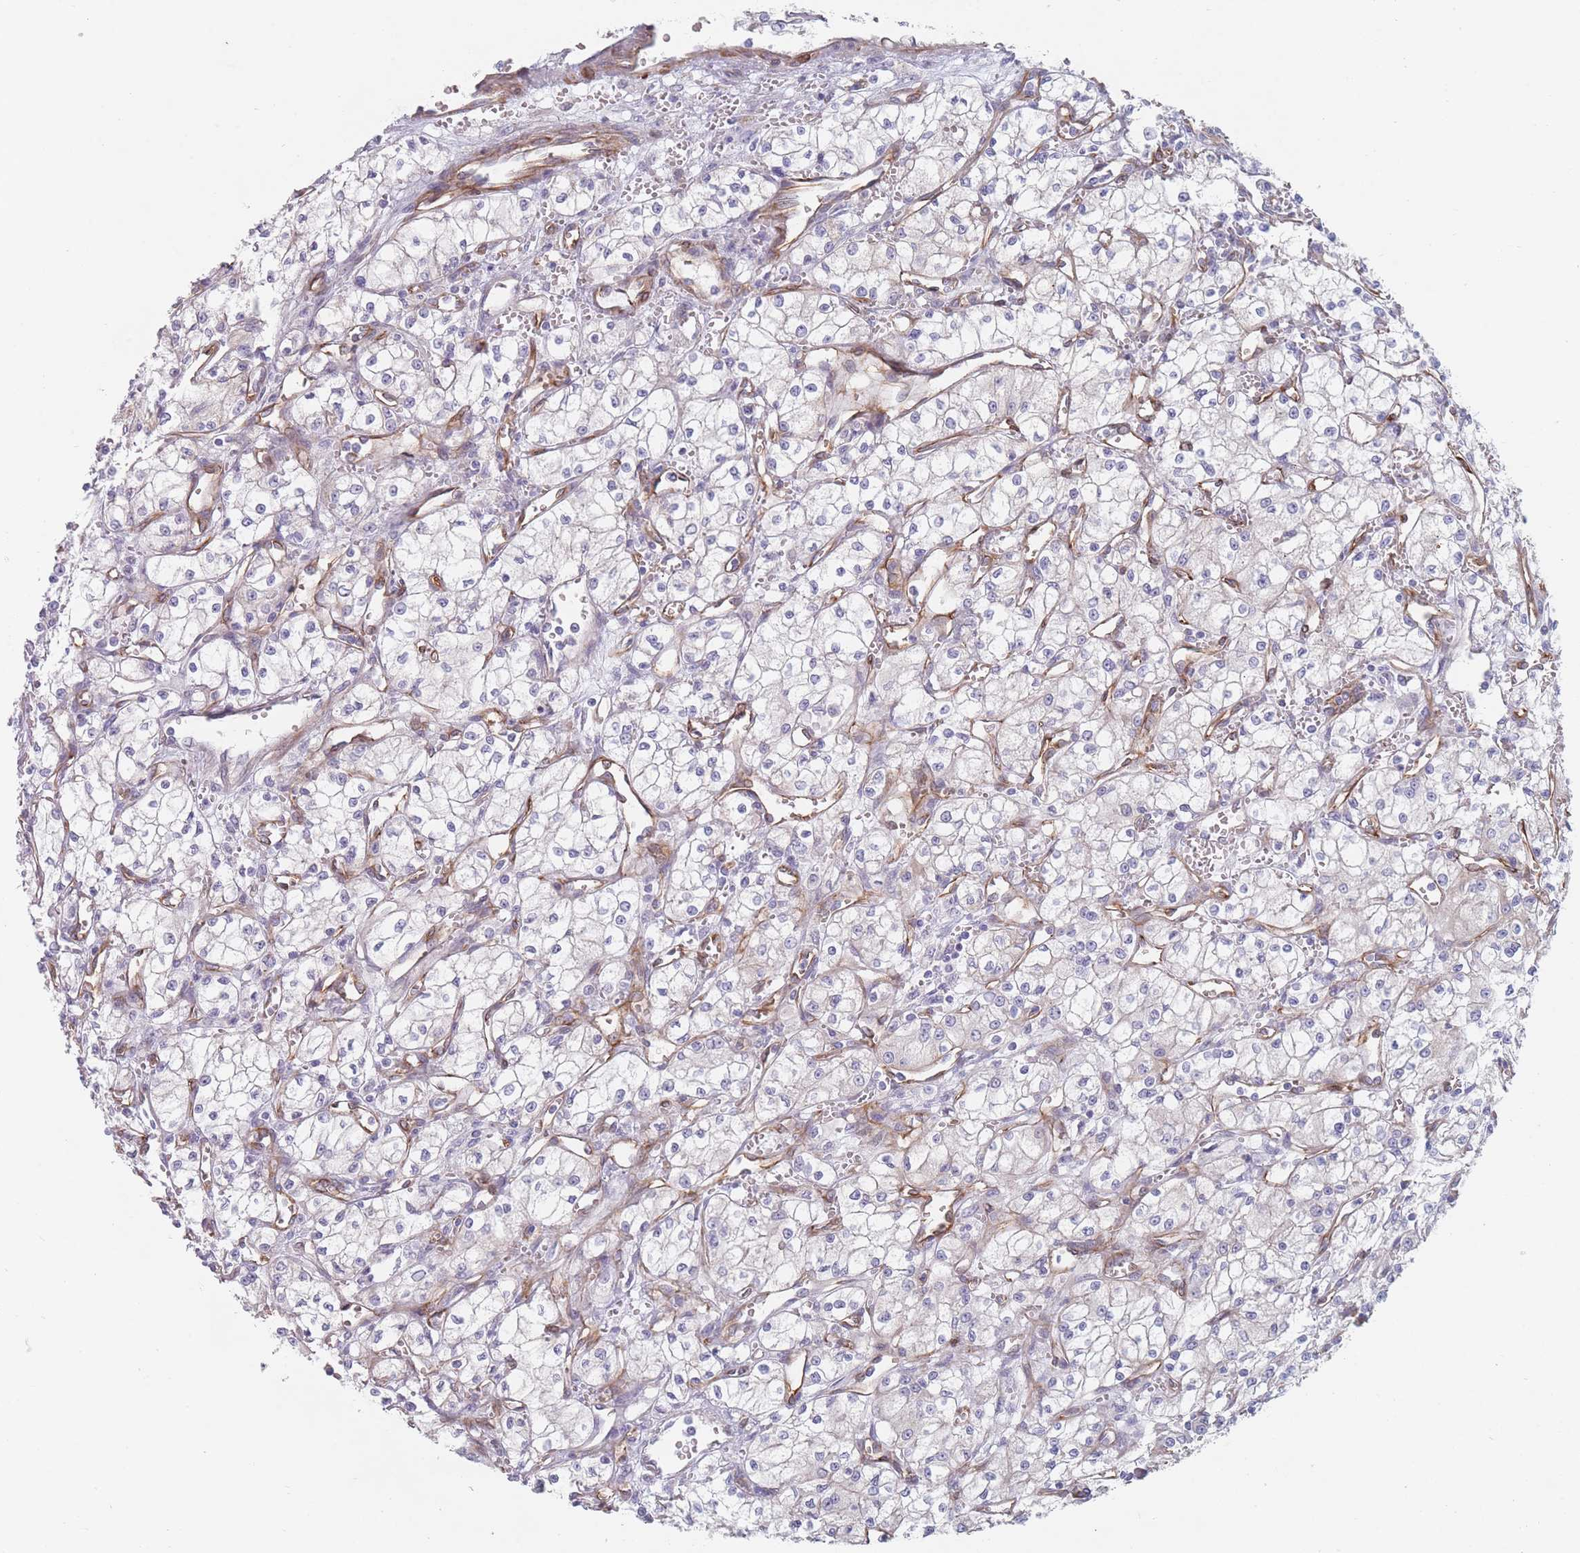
{"staining": {"intensity": "negative", "quantity": "none", "location": "none"}, "tissue": "renal cancer", "cell_type": "Tumor cells", "image_type": "cancer", "snomed": [{"axis": "morphology", "description": "Adenocarcinoma, NOS"}, {"axis": "topography", "description": "Kidney"}], "caption": "This image is of renal adenocarcinoma stained with immunohistochemistry to label a protein in brown with the nuclei are counter-stained blue. There is no positivity in tumor cells. The staining is performed using DAB brown chromogen with nuclei counter-stained in using hematoxylin.", "gene": "ERBIN", "patient": {"sex": "male", "age": 59}}